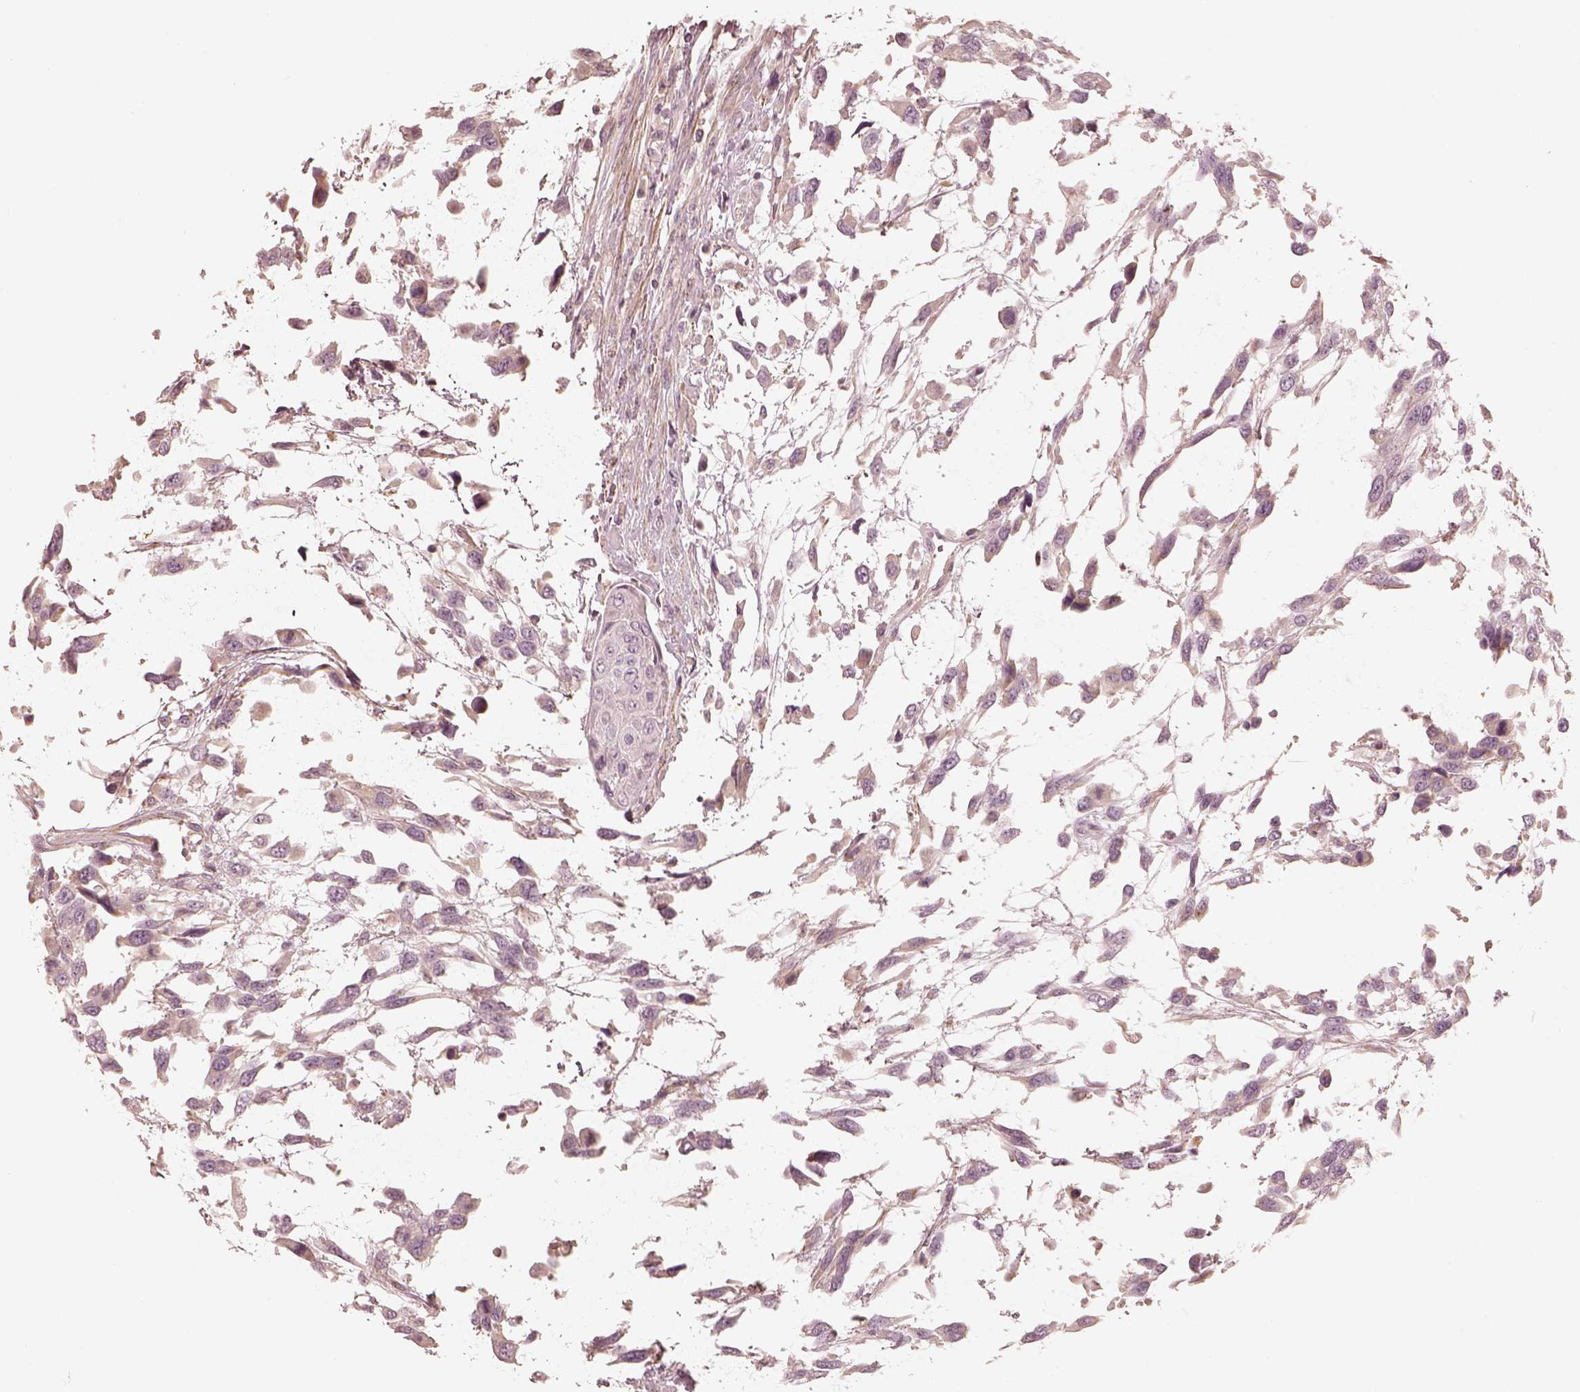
{"staining": {"intensity": "negative", "quantity": "none", "location": "none"}, "tissue": "urothelial cancer", "cell_type": "Tumor cells", "image_type": "cancer", "snomed": [{"axis": "morphology", "description": "Urothelial carcinoma, High grade"}, {"axis": "topography", "description": "Urinary bladder"}], "caption": "The photomicrograph demonstrates no staining of tumor cells in urothelial carcinoma (high-grade).", "gene": "KCNJ9", "patient": {"sex": "female", "age": 70}}